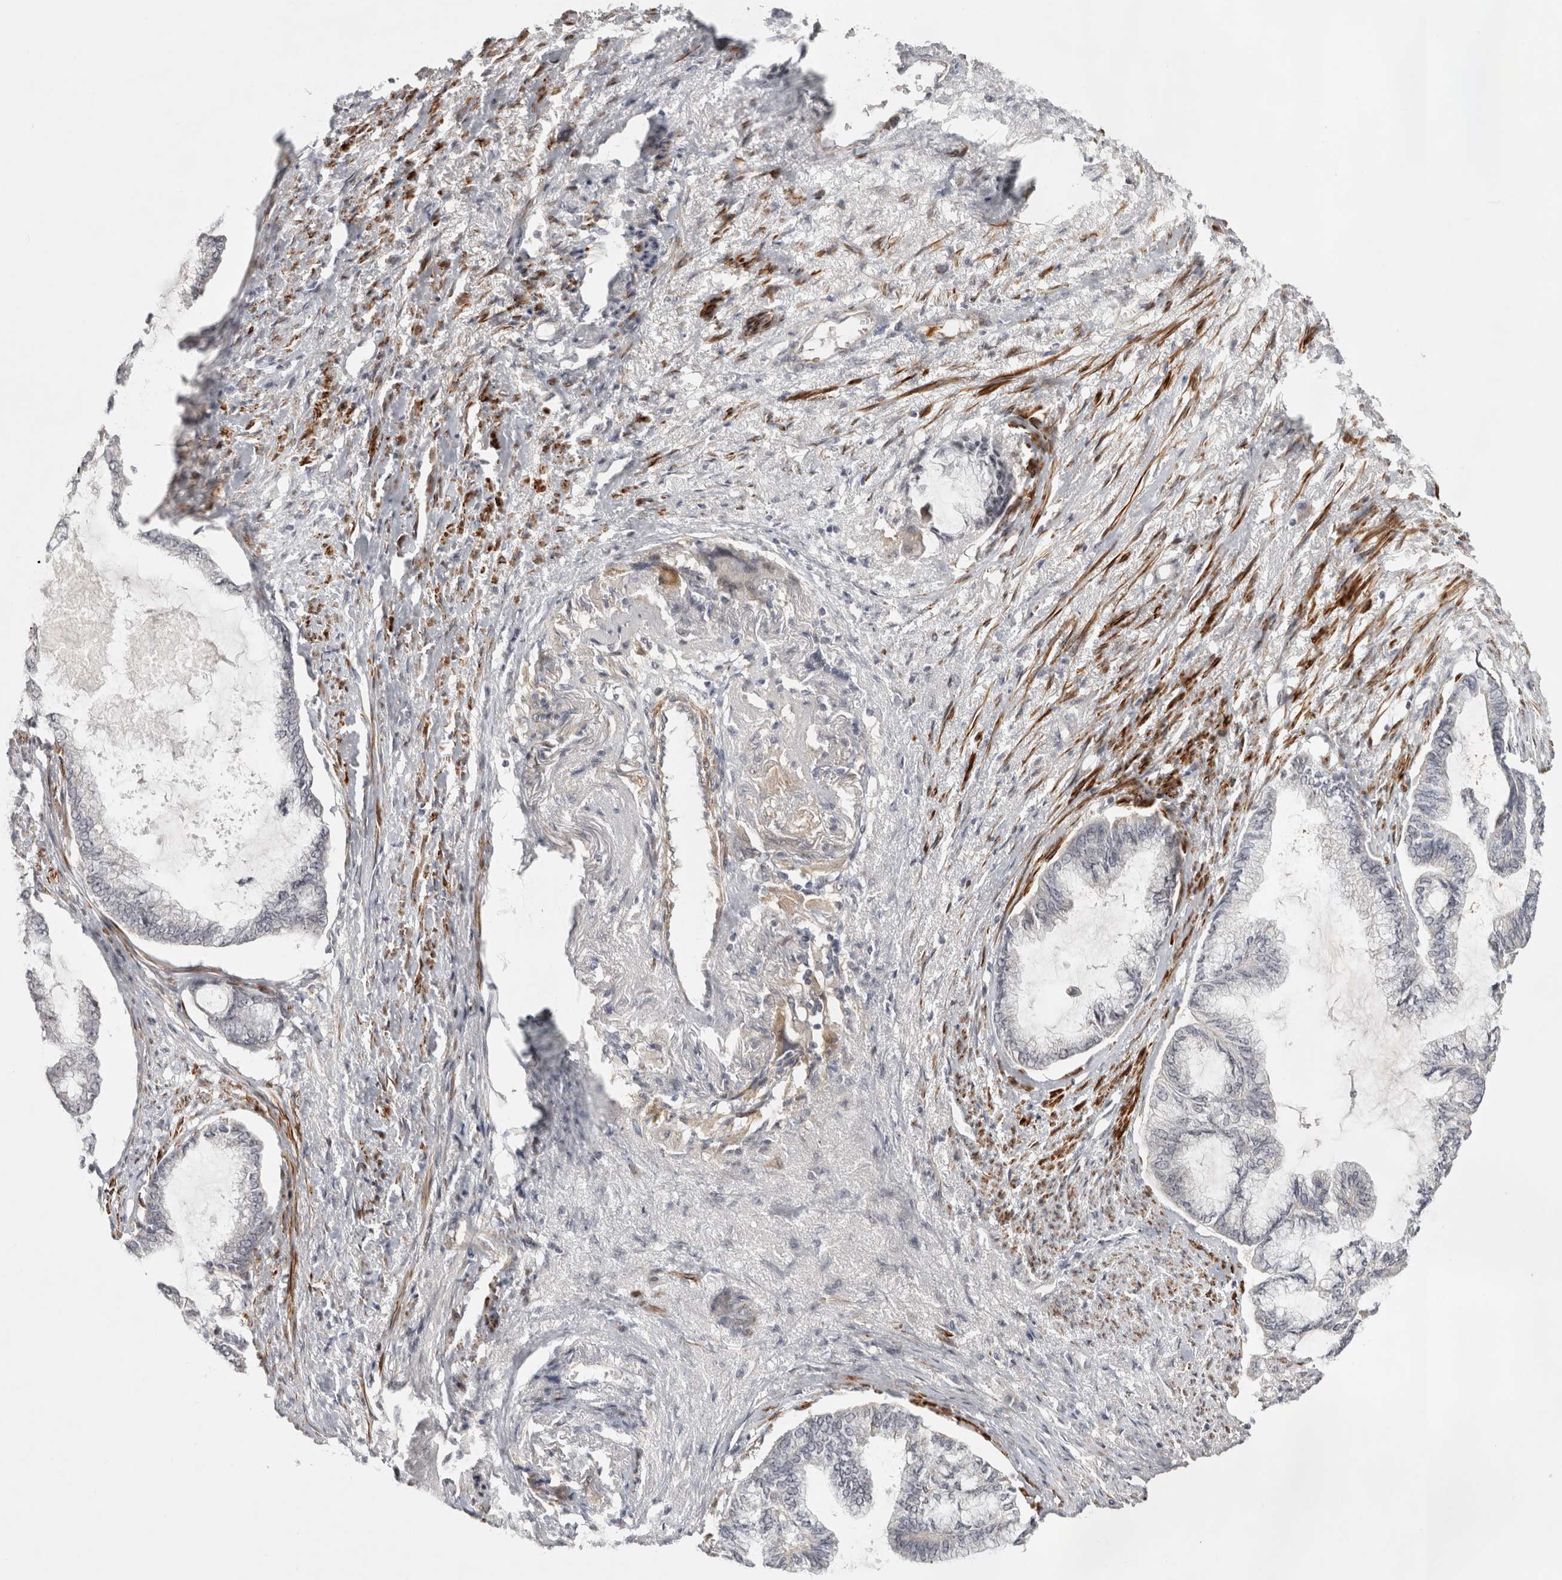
{"staining": {"intensity": "negative", "quantity": "none", "location": "none"}, "tissue": "endometrial cancer", "cell_type": "Tumor cells", "image_type": "cancer", "snomed": [{"axis": "morphology", "description": "Adenocarcinoma, NOS"}, {"axis": "topography", "description": "Endometrium"}], "caption": "Immunohistochemistry (IHC) photomicrograph of human endometrial adenocarcinoma stained for a protein (brown), which reveals no staining in tumor cells.", "gene": "ZNF318", "patient": {"sex": "female", "age": 86}}